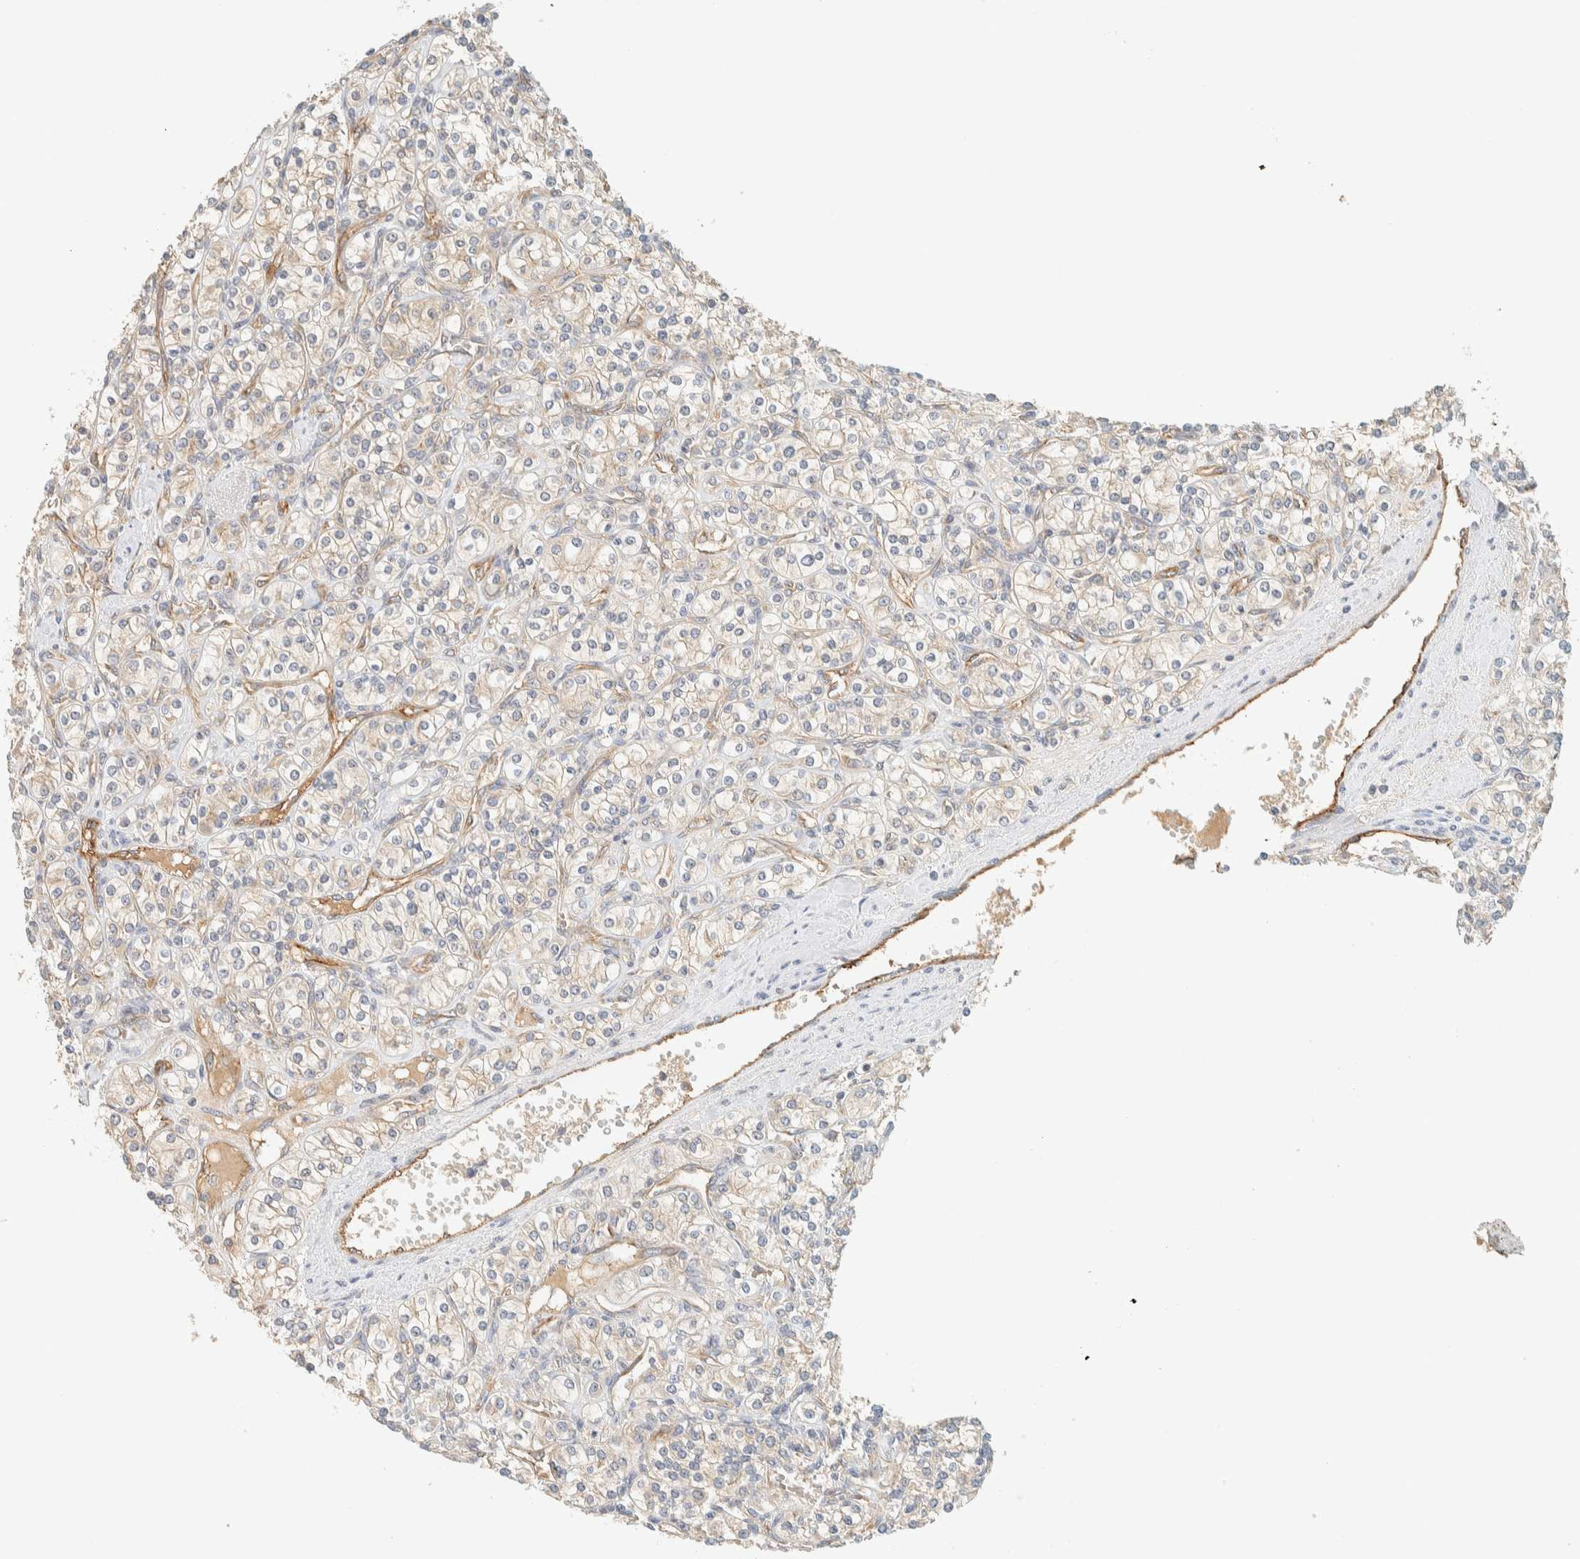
{"staining": {"intensity": "negative", "quantity": "none", "location": "none"}, "tissue": "renal cancer", "cell_type": "Tumor cells", "image_type": "cancer", "snomed": [{"axis": "morphology", "description": "Adenocarcinoma, NOS"}, {"axis": "topography", "description": "Kidney"}], "caption": "An IHC image of renal cancer is shown. There is no staining in tumor cells of renal cancer.", "gene": "LIMA1", "patient": {"sex": "male", "age": 77}}